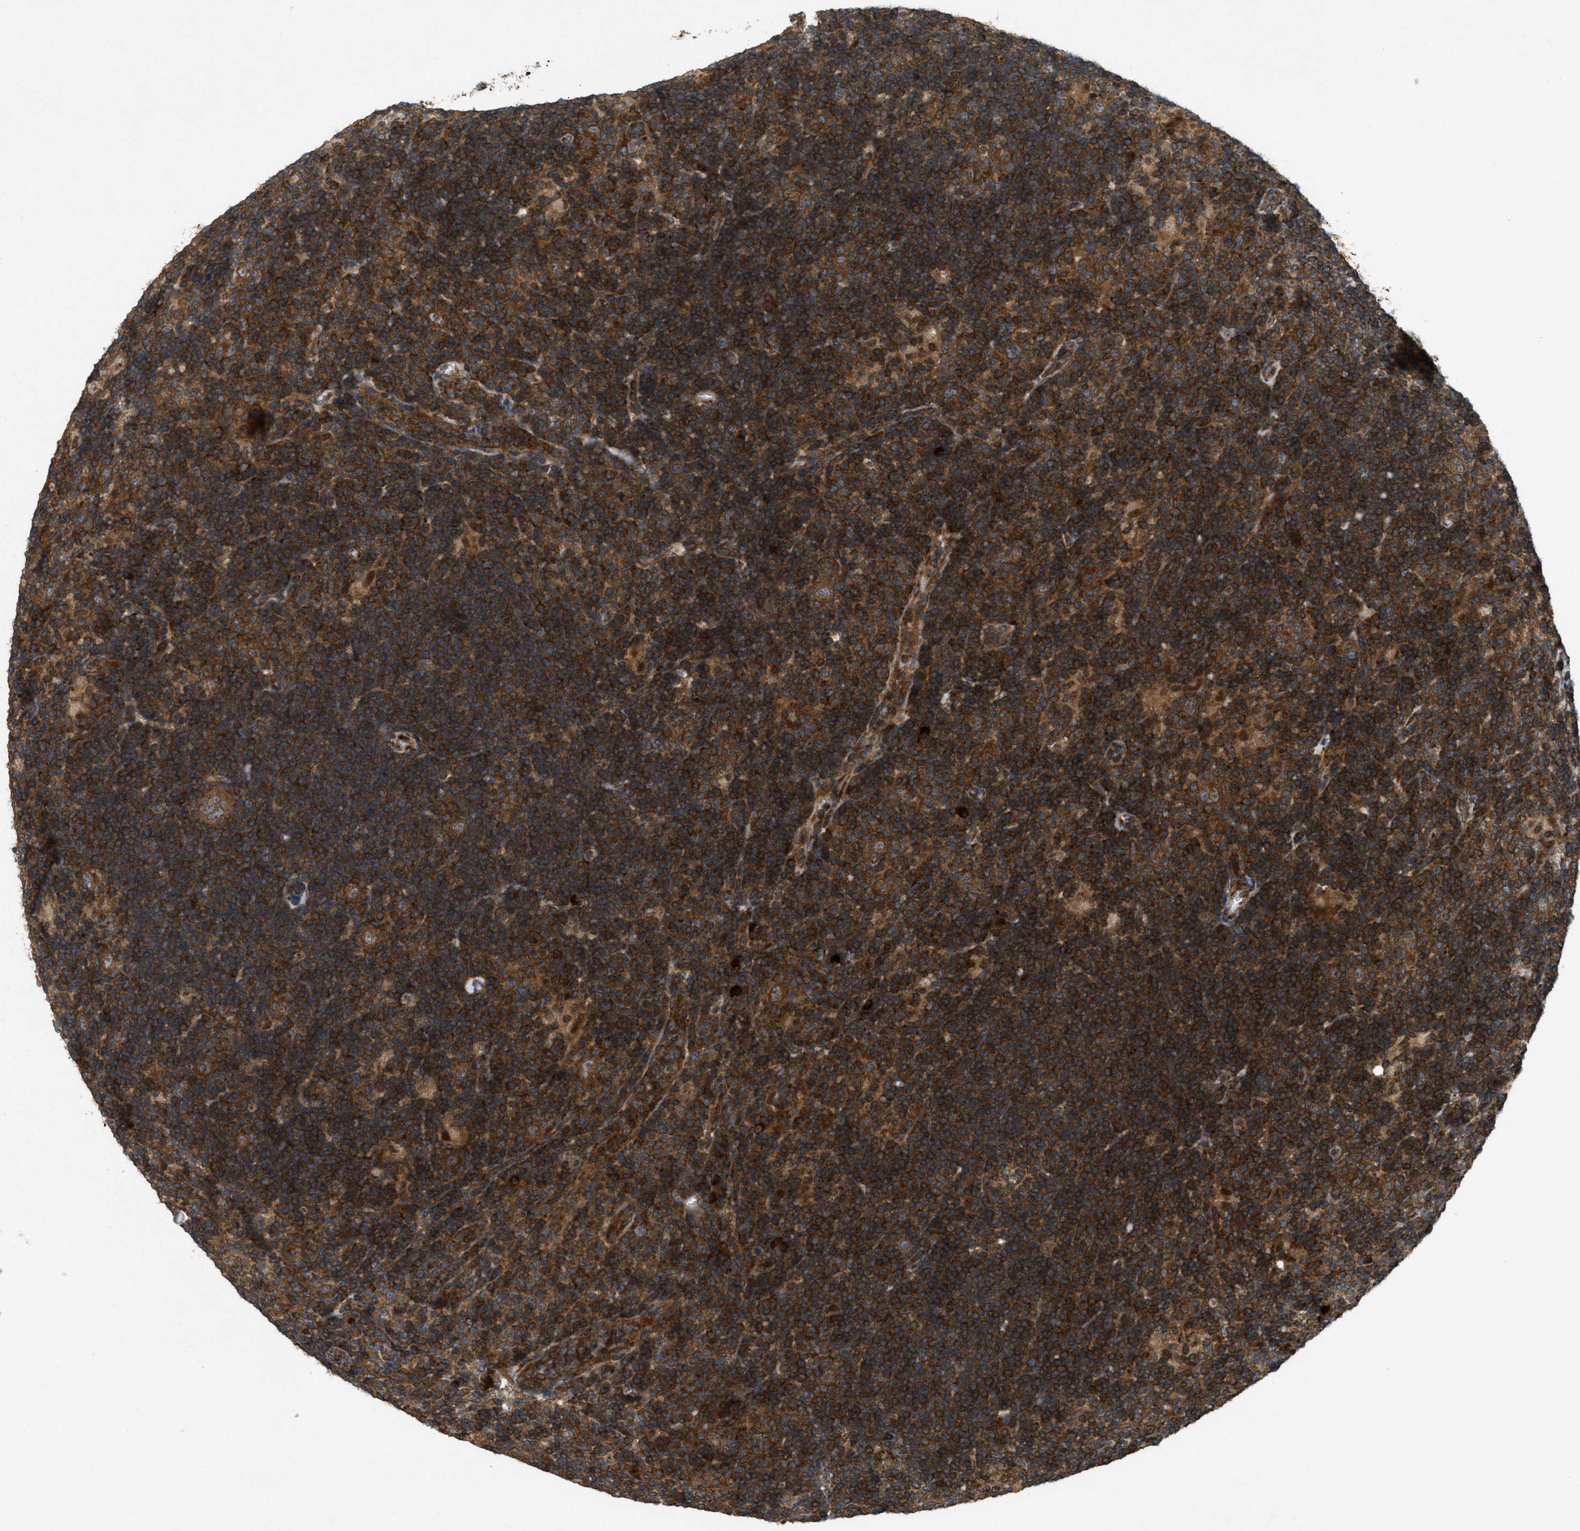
{"staining": {"intensity": "moderate", "quantity": ">75%", "location": "cytoplasmic/membranous"}, "tissue": "lymphoma", "cell_type": "Tumor cells", "image_type": "cancer", "snomed": [{"axis": "morphology", "description": "Hodgkin's disease, NOS"}, {"axis": "topography", "description": "Lymph node"}], "caption": "Immunohistochemistry (IHC) histopathology image of neoplastic tissue: human Hodgkin's disease stained using IHC exhibits medium levels of moderate protein expression localized specifically in the cytoplasmic/membranous of tumor cells, appearing as a cytoplasmic/membranous brown color.", "gene": "PCDH18", "patient": {"sex": "female", "age": 57}}